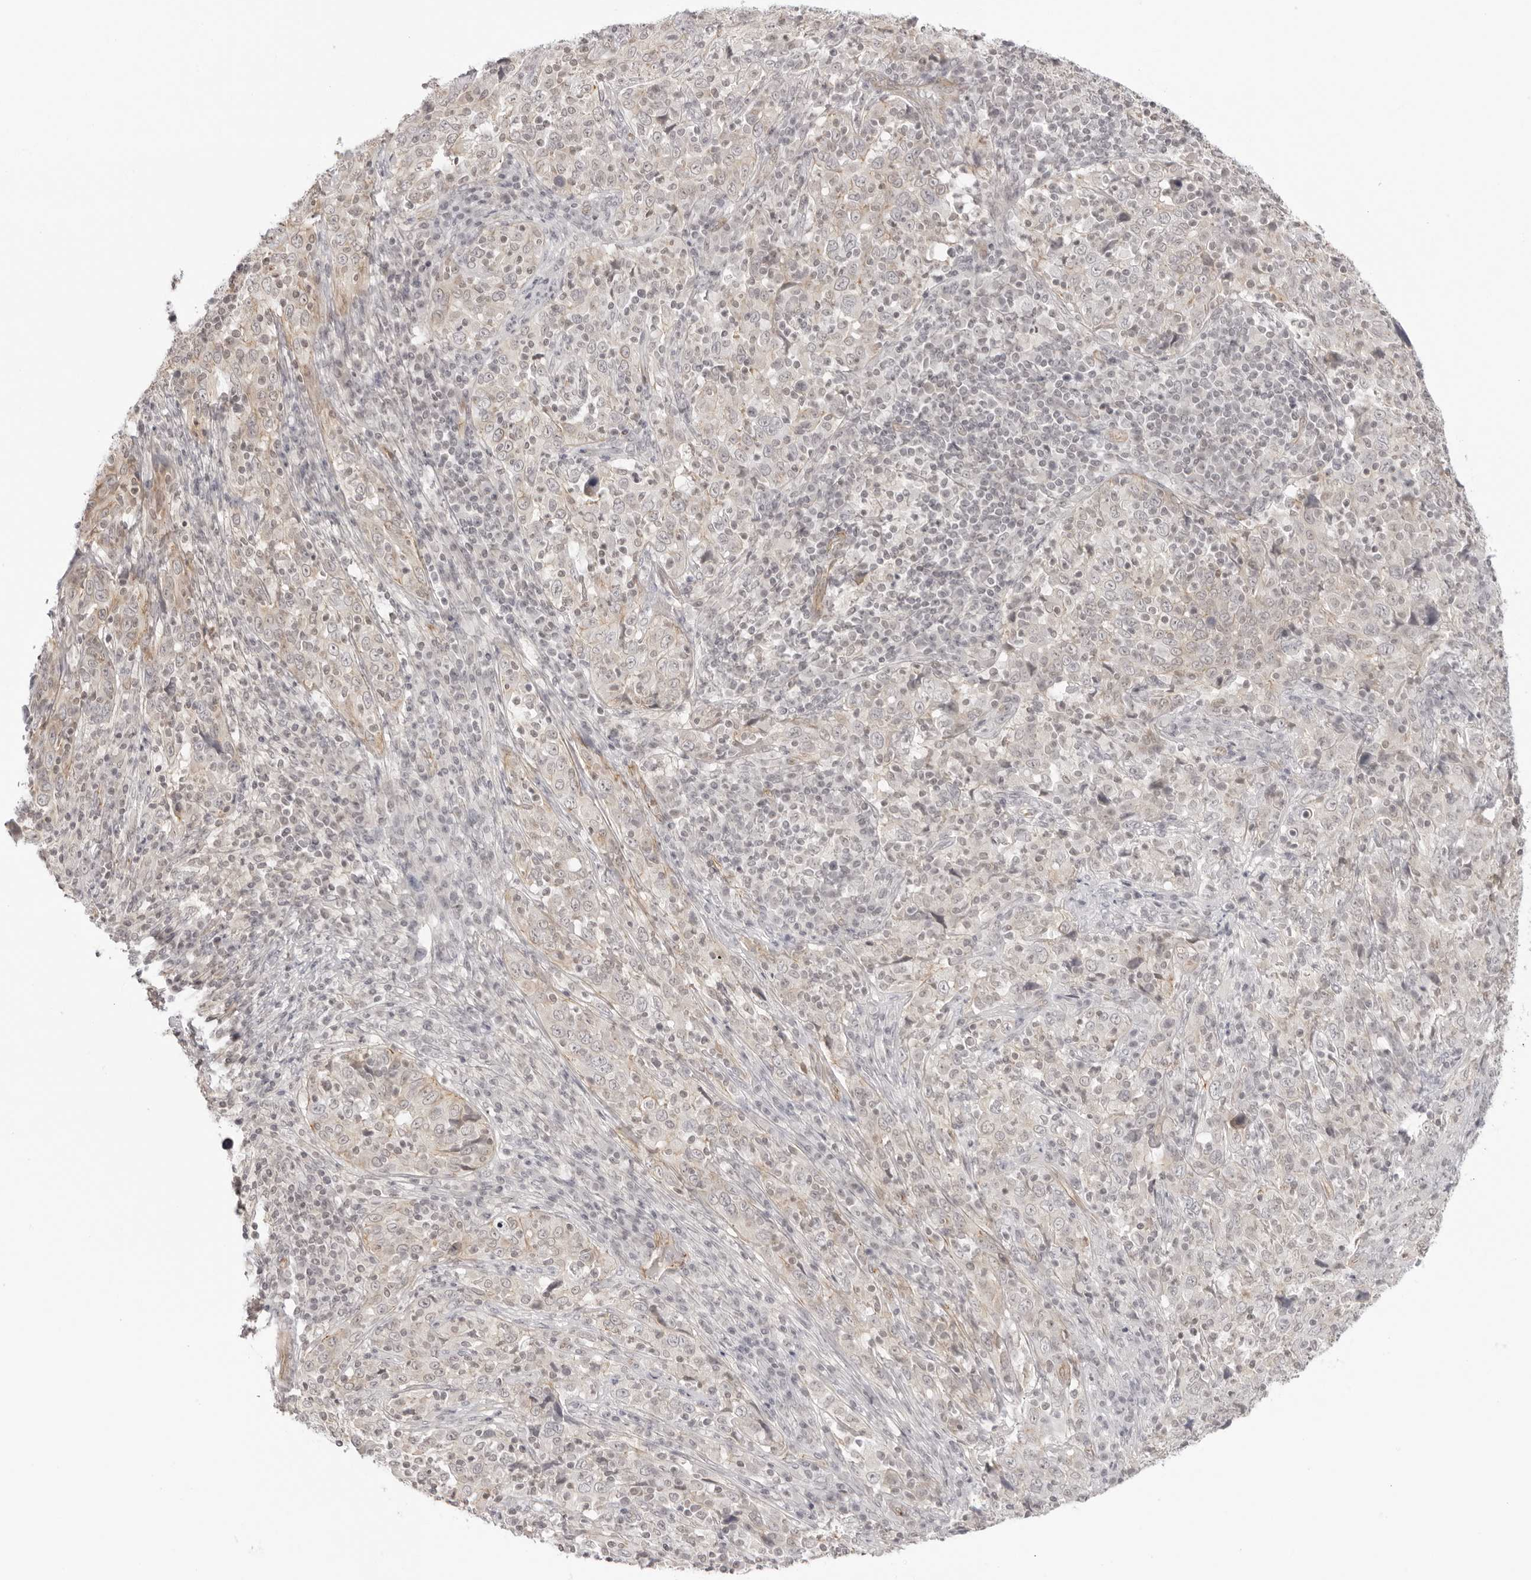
{"staining": {"intensity": "negative", "quantity": "none", "location": "none"}, "tissue": "cervical cancer", "cell_type": "Tumor cells", "image_type": "cancer", "snomed": [{"axis": "morphology", "description": "Squamous cell carcinoma, NOS"}, {"axis": "topography", "description": "Cervix"}], "caption": "IHC of human cervical cancer displays no staining in tumor cells.", "gene": "TRAPPC3", "patient": {"sex": "female", "age": 46}}